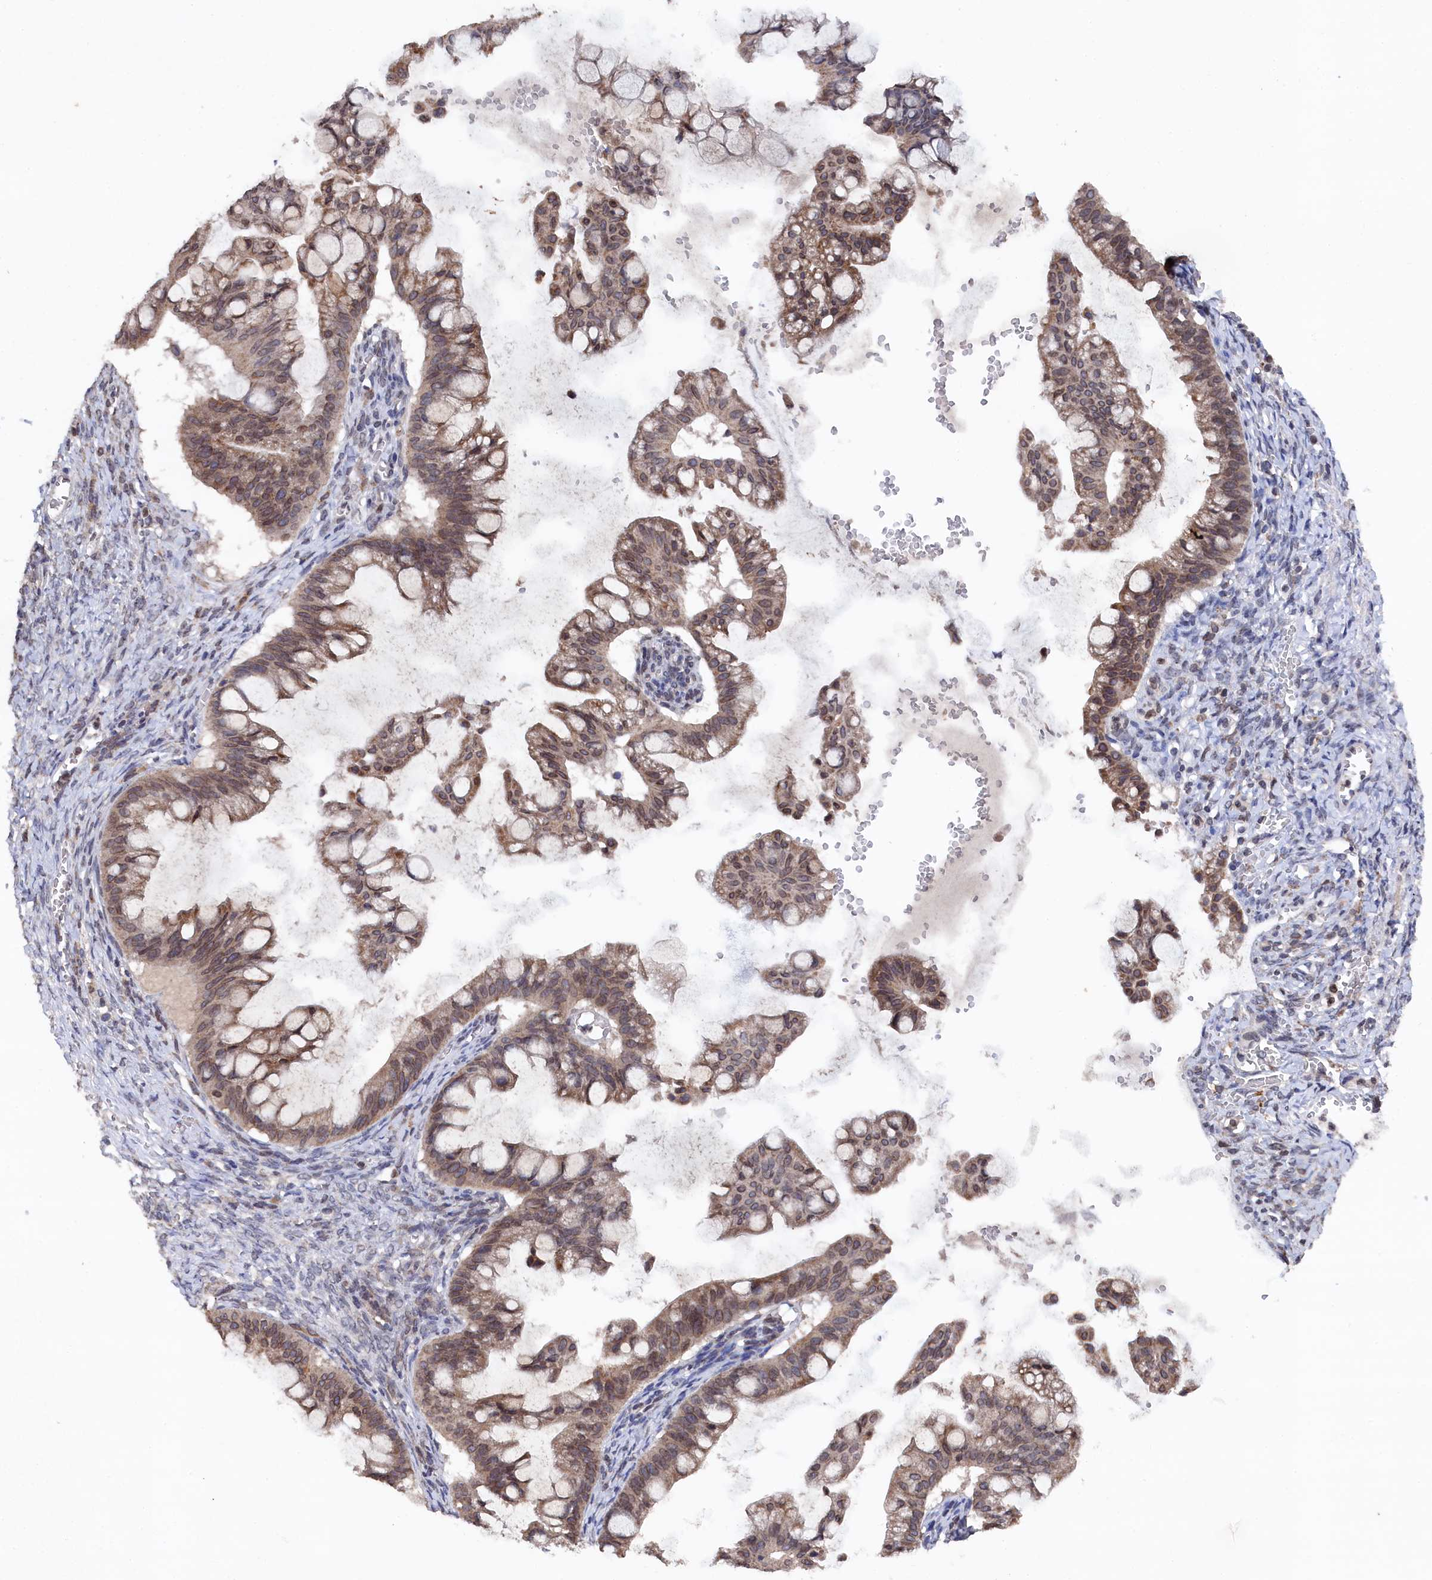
{"staining": {"intensity": "weak", "quantity": ">75%", "location": "cytoplasmic/membranous"}, "tissue": "ovarian cancer", "cell_type": "Tumor cells", "image_type": "cancer", "snomed": [{"axis": "morphology", "description": "Cystadenocarcinoma, mucinous, NOS"}, {"axis": "topography", "description": "Ovary"}], "caption": "The image exhibits immunohistochemical staining of ovarian mucinous cystadenocarcinoma. There is weak cytoplasmic/membranous positivity is identified in approximately >75% of tumor cells.", "gene": "ANKEF1", "patient": {"sex": "female", "age": 73}}